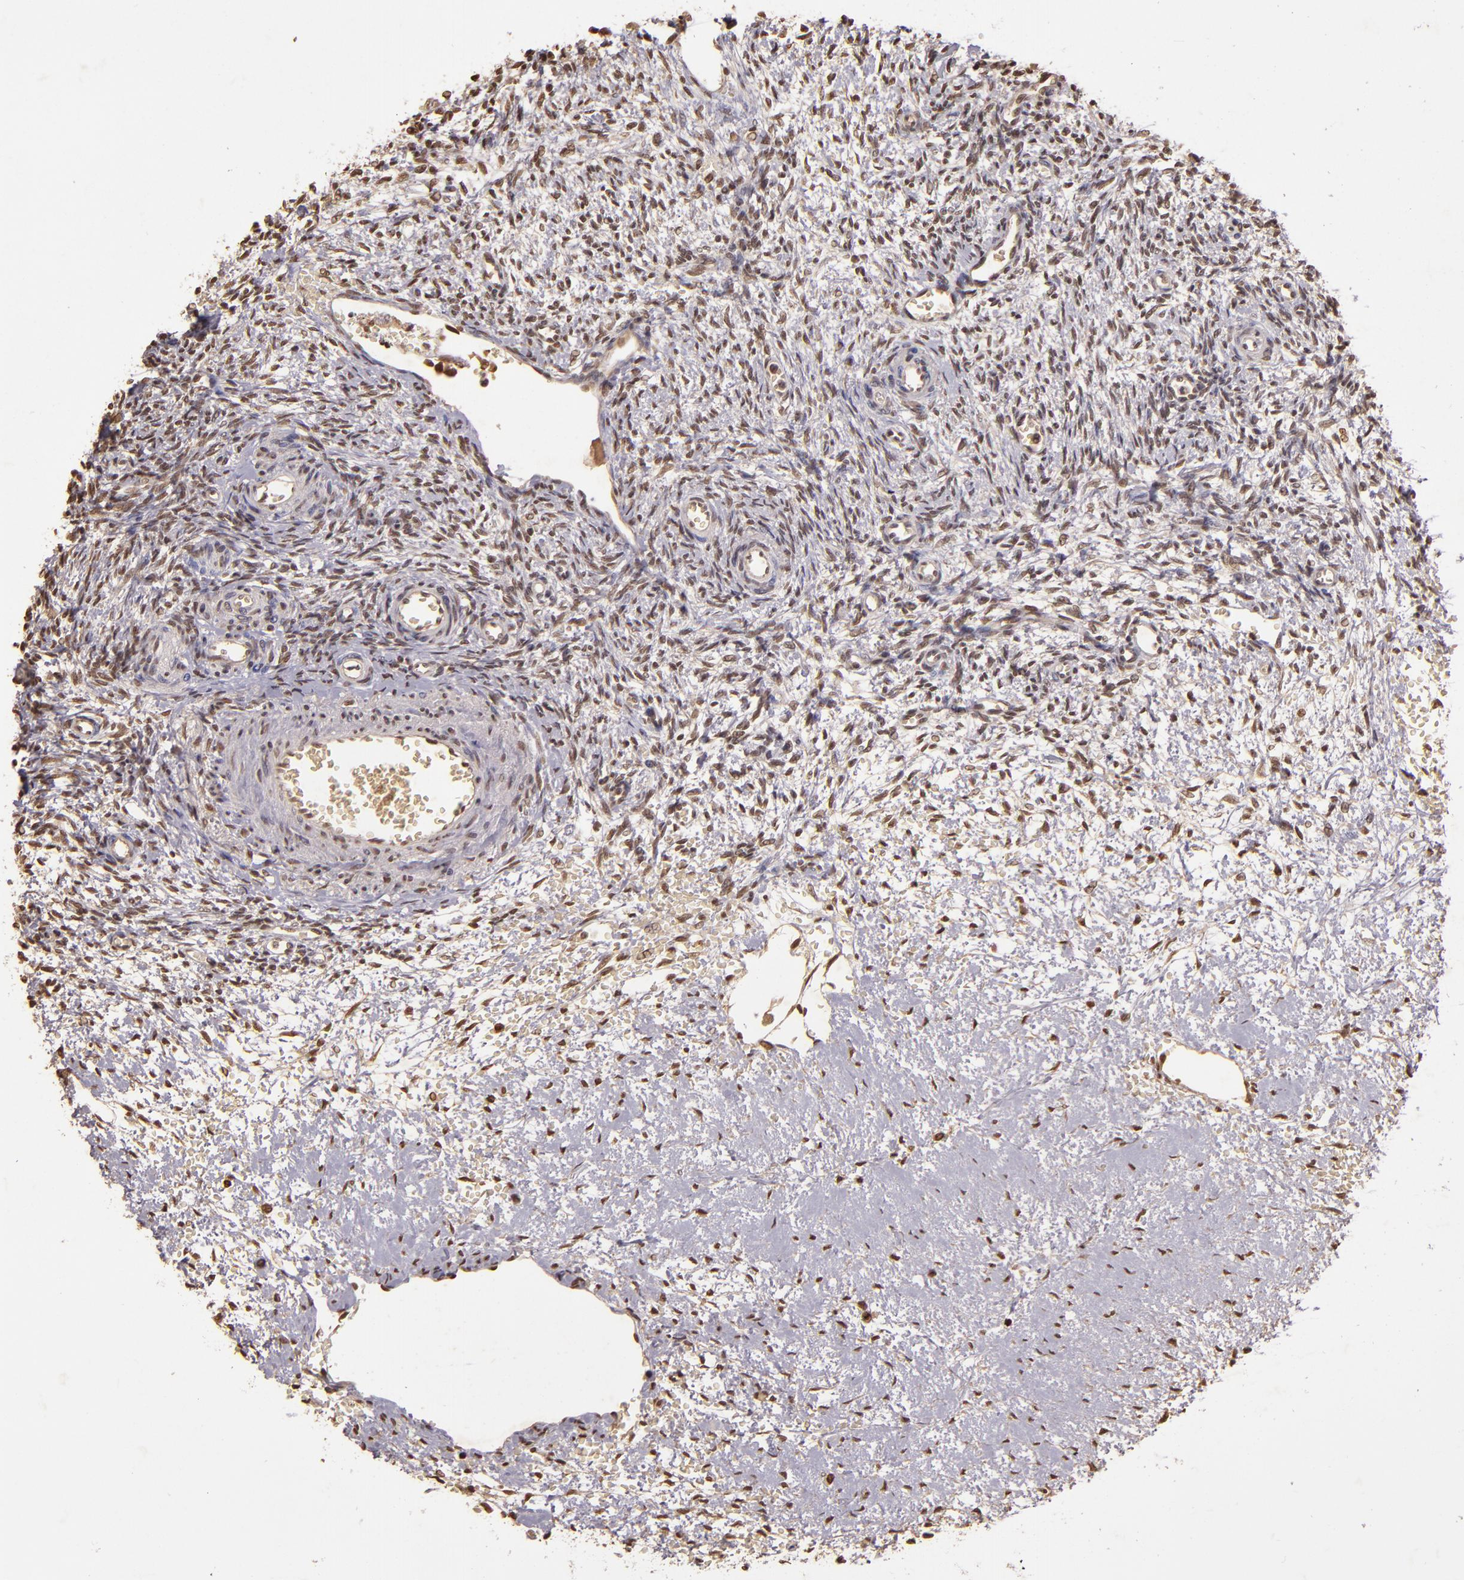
{"staining": {"intensity": "weak", "quantity": ">75%", "location": "cytoplasmic/membranous,nuclear"}, "tissue": "ovary", "cell_type": "Follicle cells", "image_type": "normal", "snomed": [{"axis": "morphology", "description": "Normal tissue, NOS"}, {"axis": "topography", "description": "Ovary"}], "caption": "Protein staining of benign ovary displays weak cytoplasmic/membranous,nuclear positivity in approximately >75% of follicle cells.", "gene": "CUL1", "patient": {"sex": "female", "age": 39}}